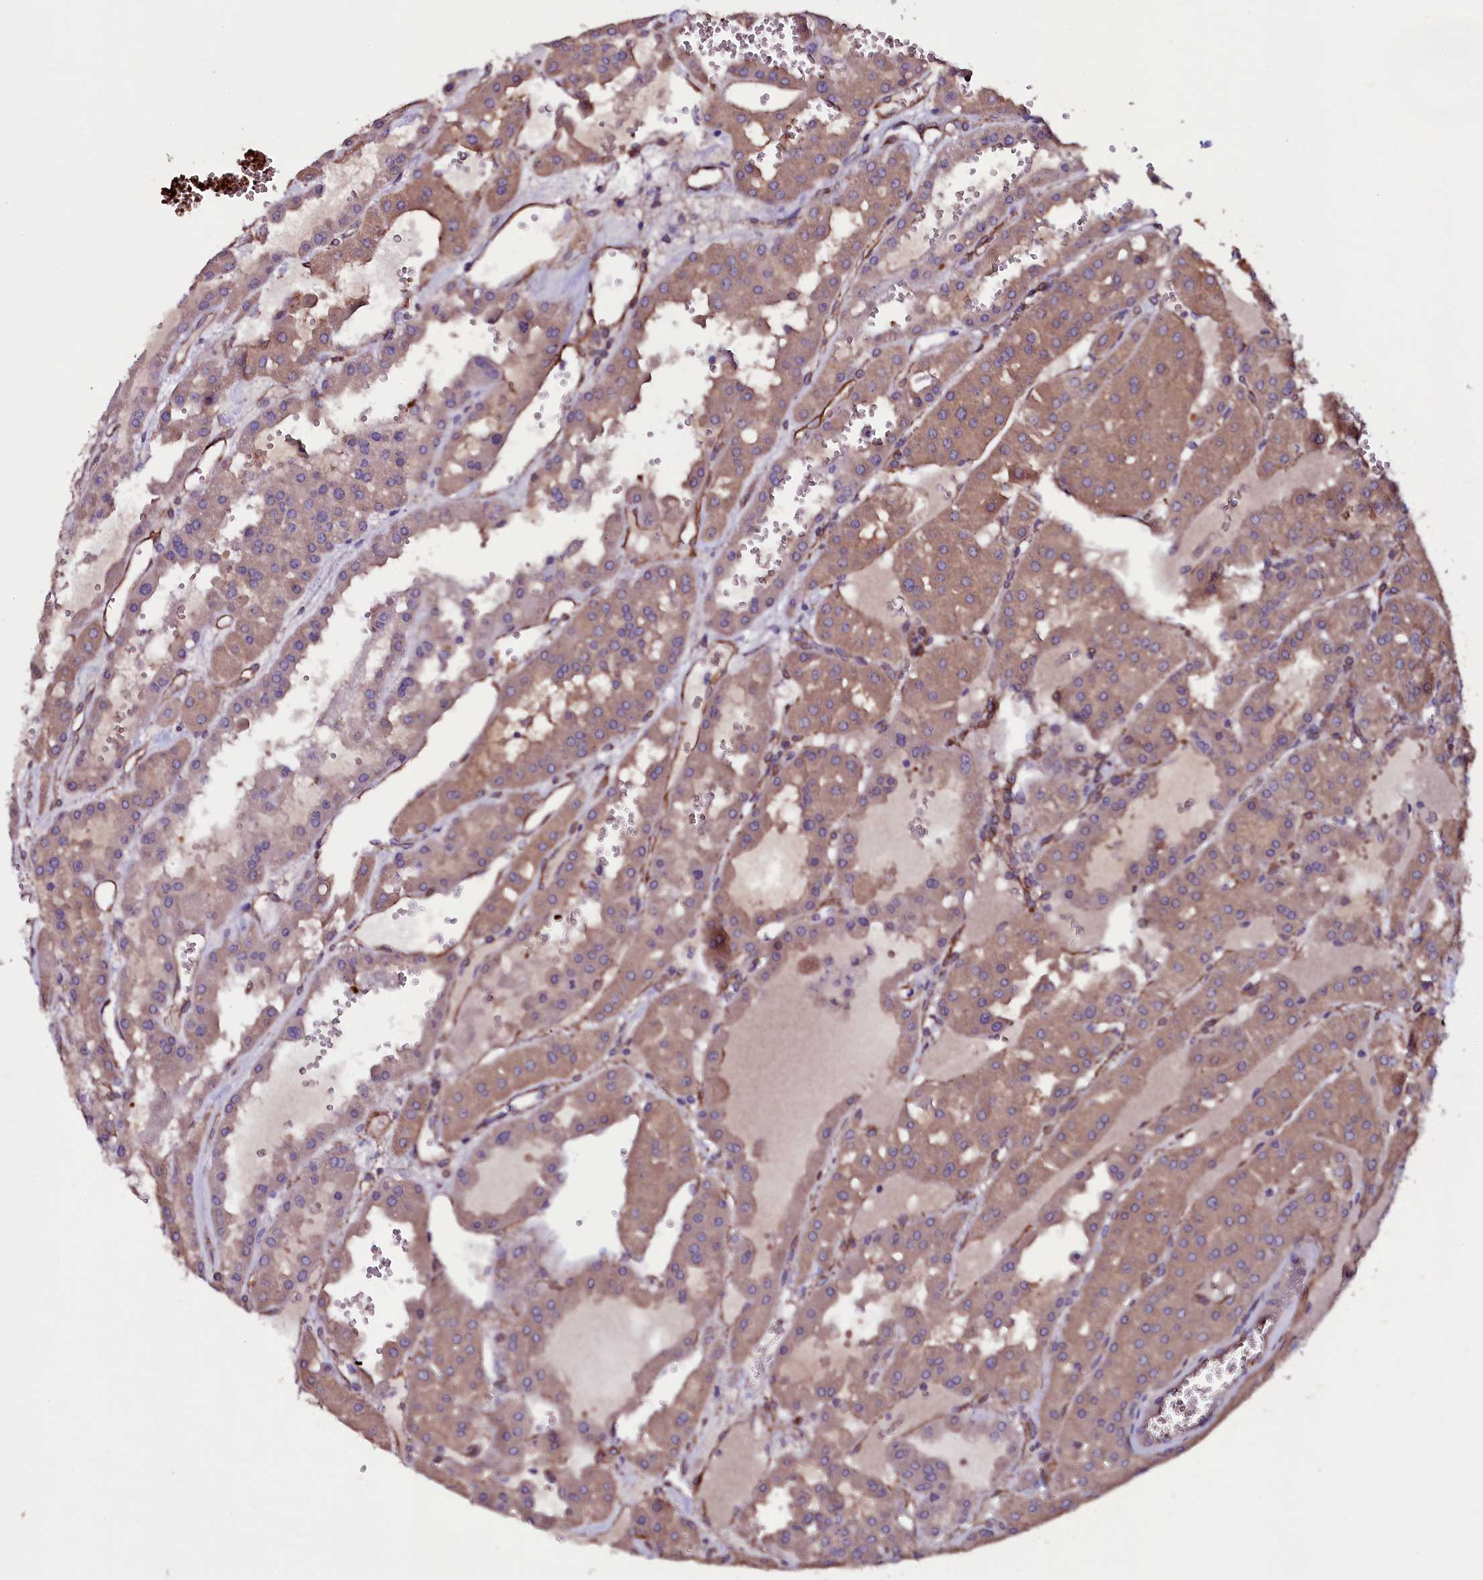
{"staining": {"intensity": "moderate", "quantity": ">75%", "location": "cytoplasmic/membranous"}, "tissue": "renal cancer", "cell_type": "Tumor cells", "image_type": "cancer", "snomed": [{"axis": "morphology", "description": "Carcinoma, NOS"}, {"axis": "topography", "description": "Kidney"}], "caption": "Renal cancer (carcinoma) stained with immunohistochemistry (IHC) exhibits moderate cytoplasmic/membranous staining in about >75% of tumor cells.", "gene": "MEX3C", "patient": {"sex": "female", "age": 75}}